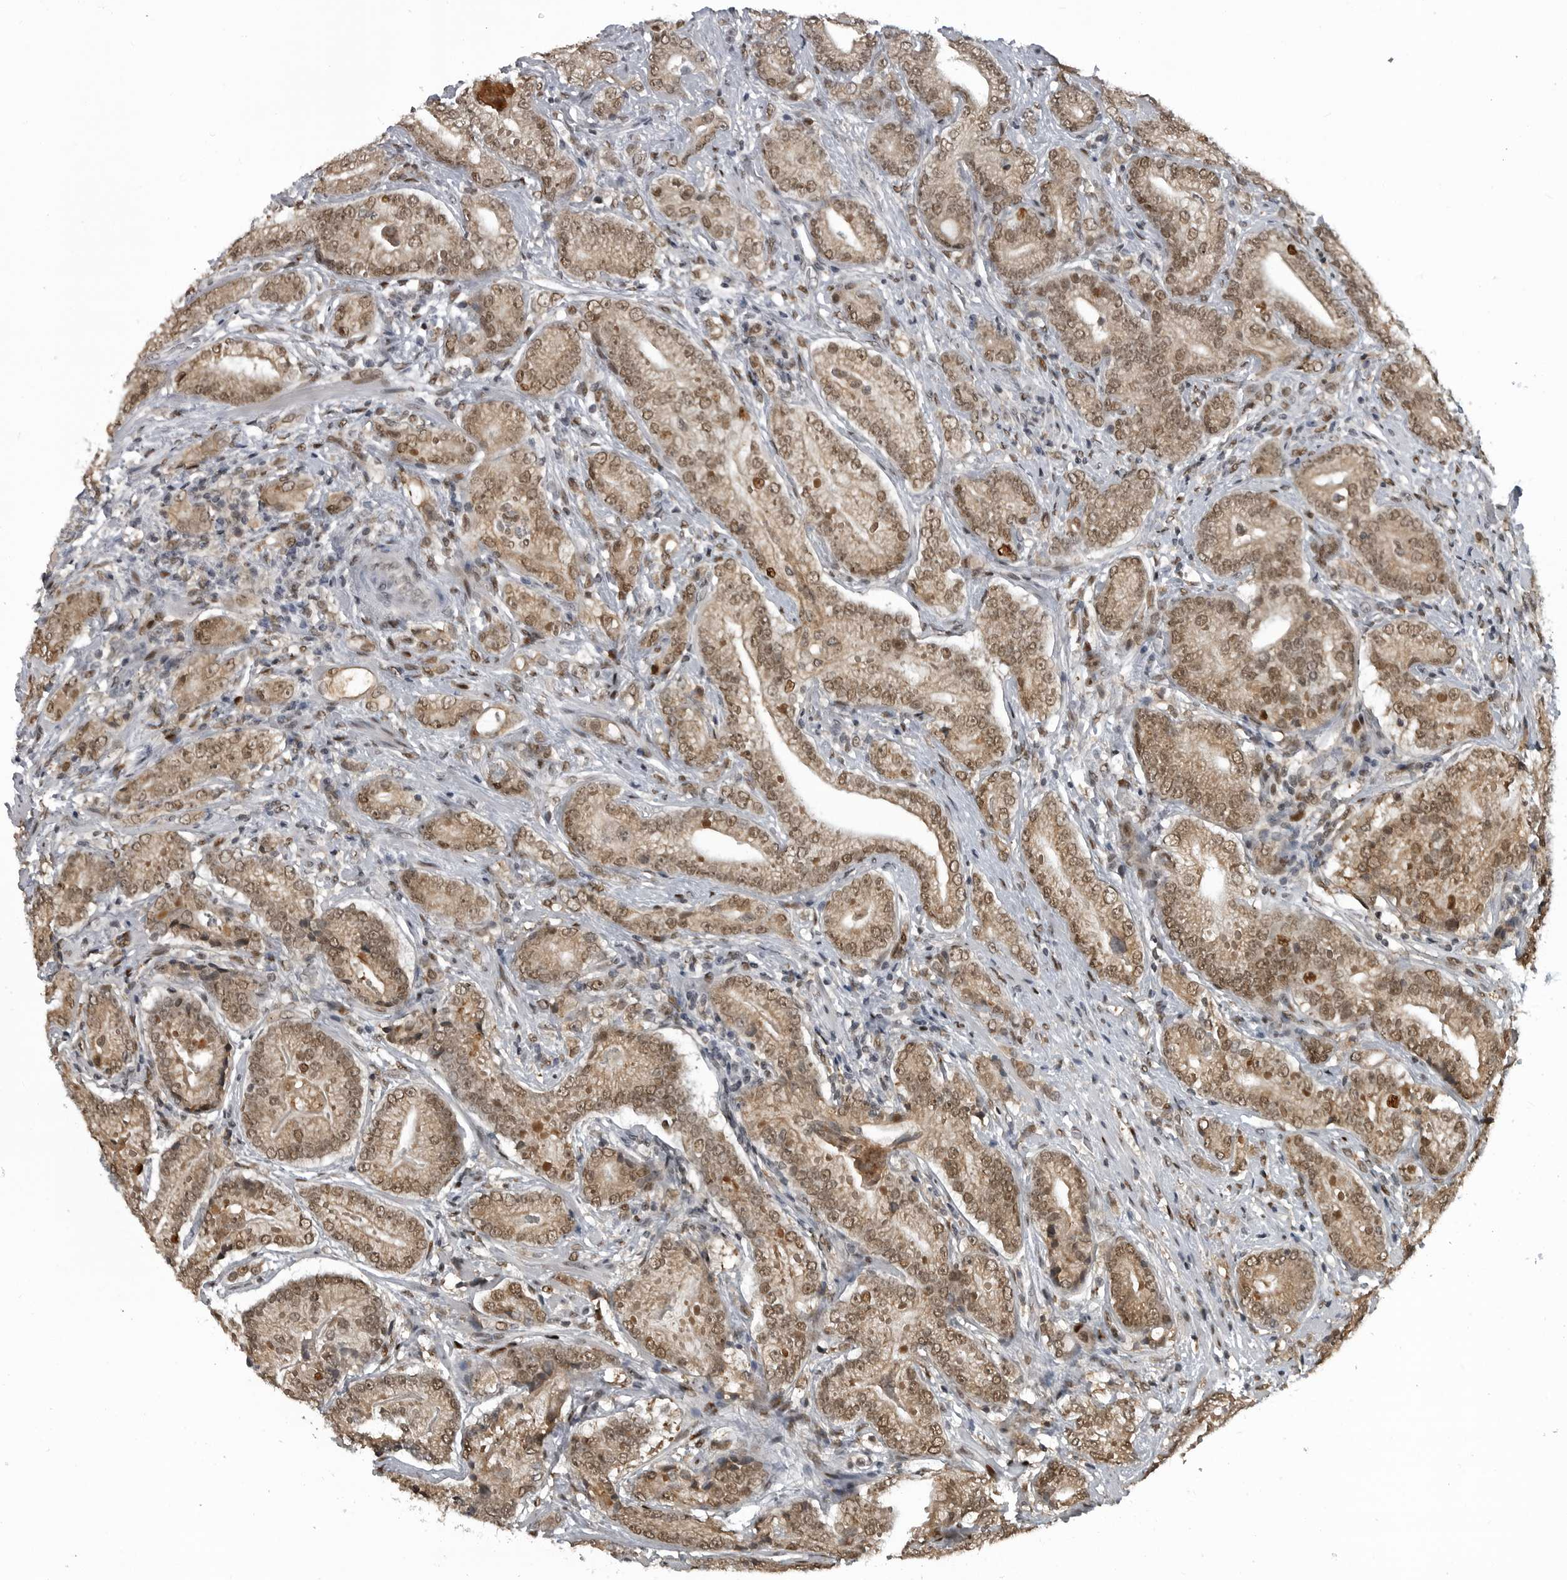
{"staining": {"intensity": "moderate", "quantity": ">75%", "location": "cytoplasmic/membranous,nuclear"}, "tissue": "prostate cancer", "cell_type": "Tumor cells", "image_type": "cancer", "snomed": [{"axis": "morphology", "description": "Adenocarcinoma, High grade"}, {"axis": "topography", "description": "Prostate"}], "caption": "IHC histopathology image of neoplastic tissue: adenocarcinoma (high-grade) (prostate) stained using immunohistochemistry shows medium levels of moderate protein expression localized specifically in the cytoplasmic/membranous and nuclear of tumor cells, appearing as a cytoplasmic/membranous and nuclear brown color.", "gene": "C8orf58", "patient": {"sex": "male", "age": 57}}